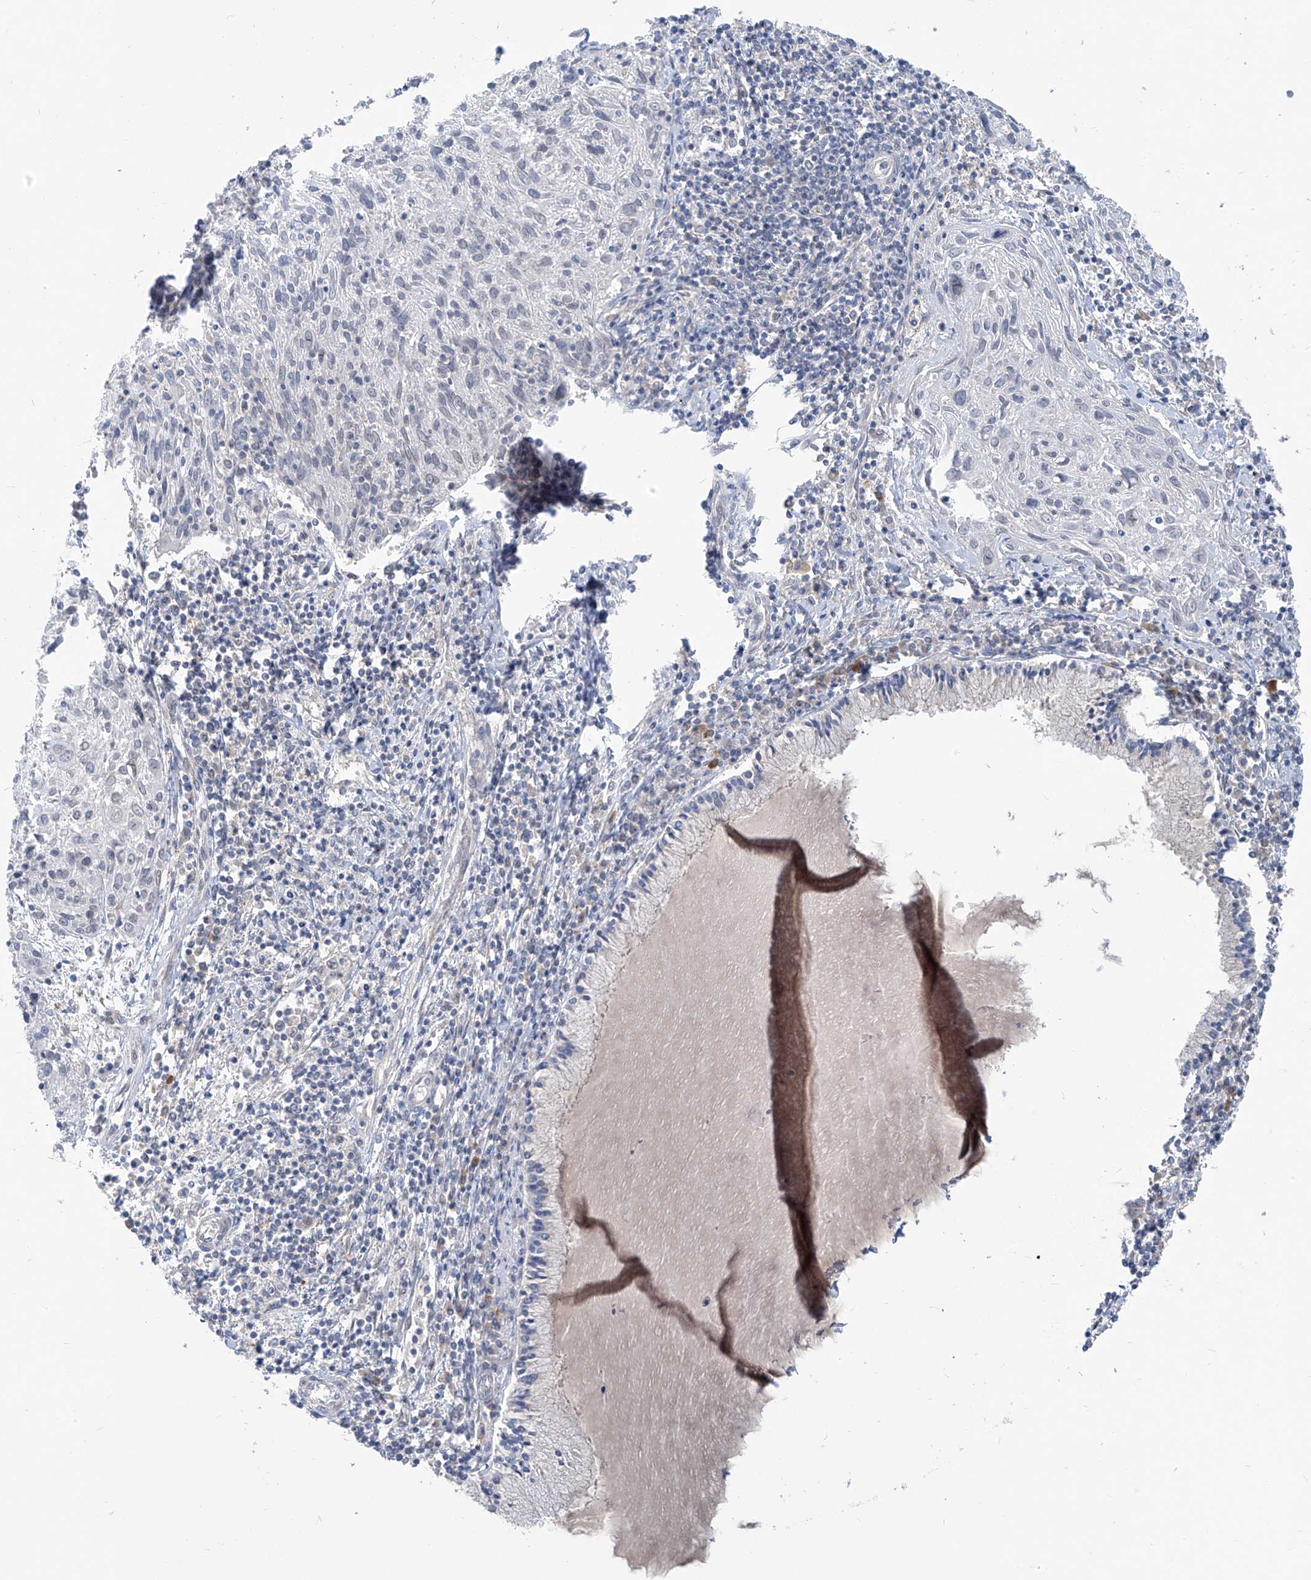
{"staining": {"intensity": "negative", "quantity": "none", "location": "none"}, "tissue": "cervical cancer", "cell_type": "Tumor cells", "image_type": "cancer", "snomed": [{"axis": "morphology", "description": "Squamous cell carcinoma, NOS"}, {"axis": "topography", "description": "Cervix"}], "caption": "An immunohistochemistry (IHC) photomicrograph of squamous cell carcinoma (cervical) is shown. There is no staining in tumor cells of squamous cell carcinoma (cervical).", "gene": "KRTAP25-1", "patient": {"sex": "female", "age": 51}}